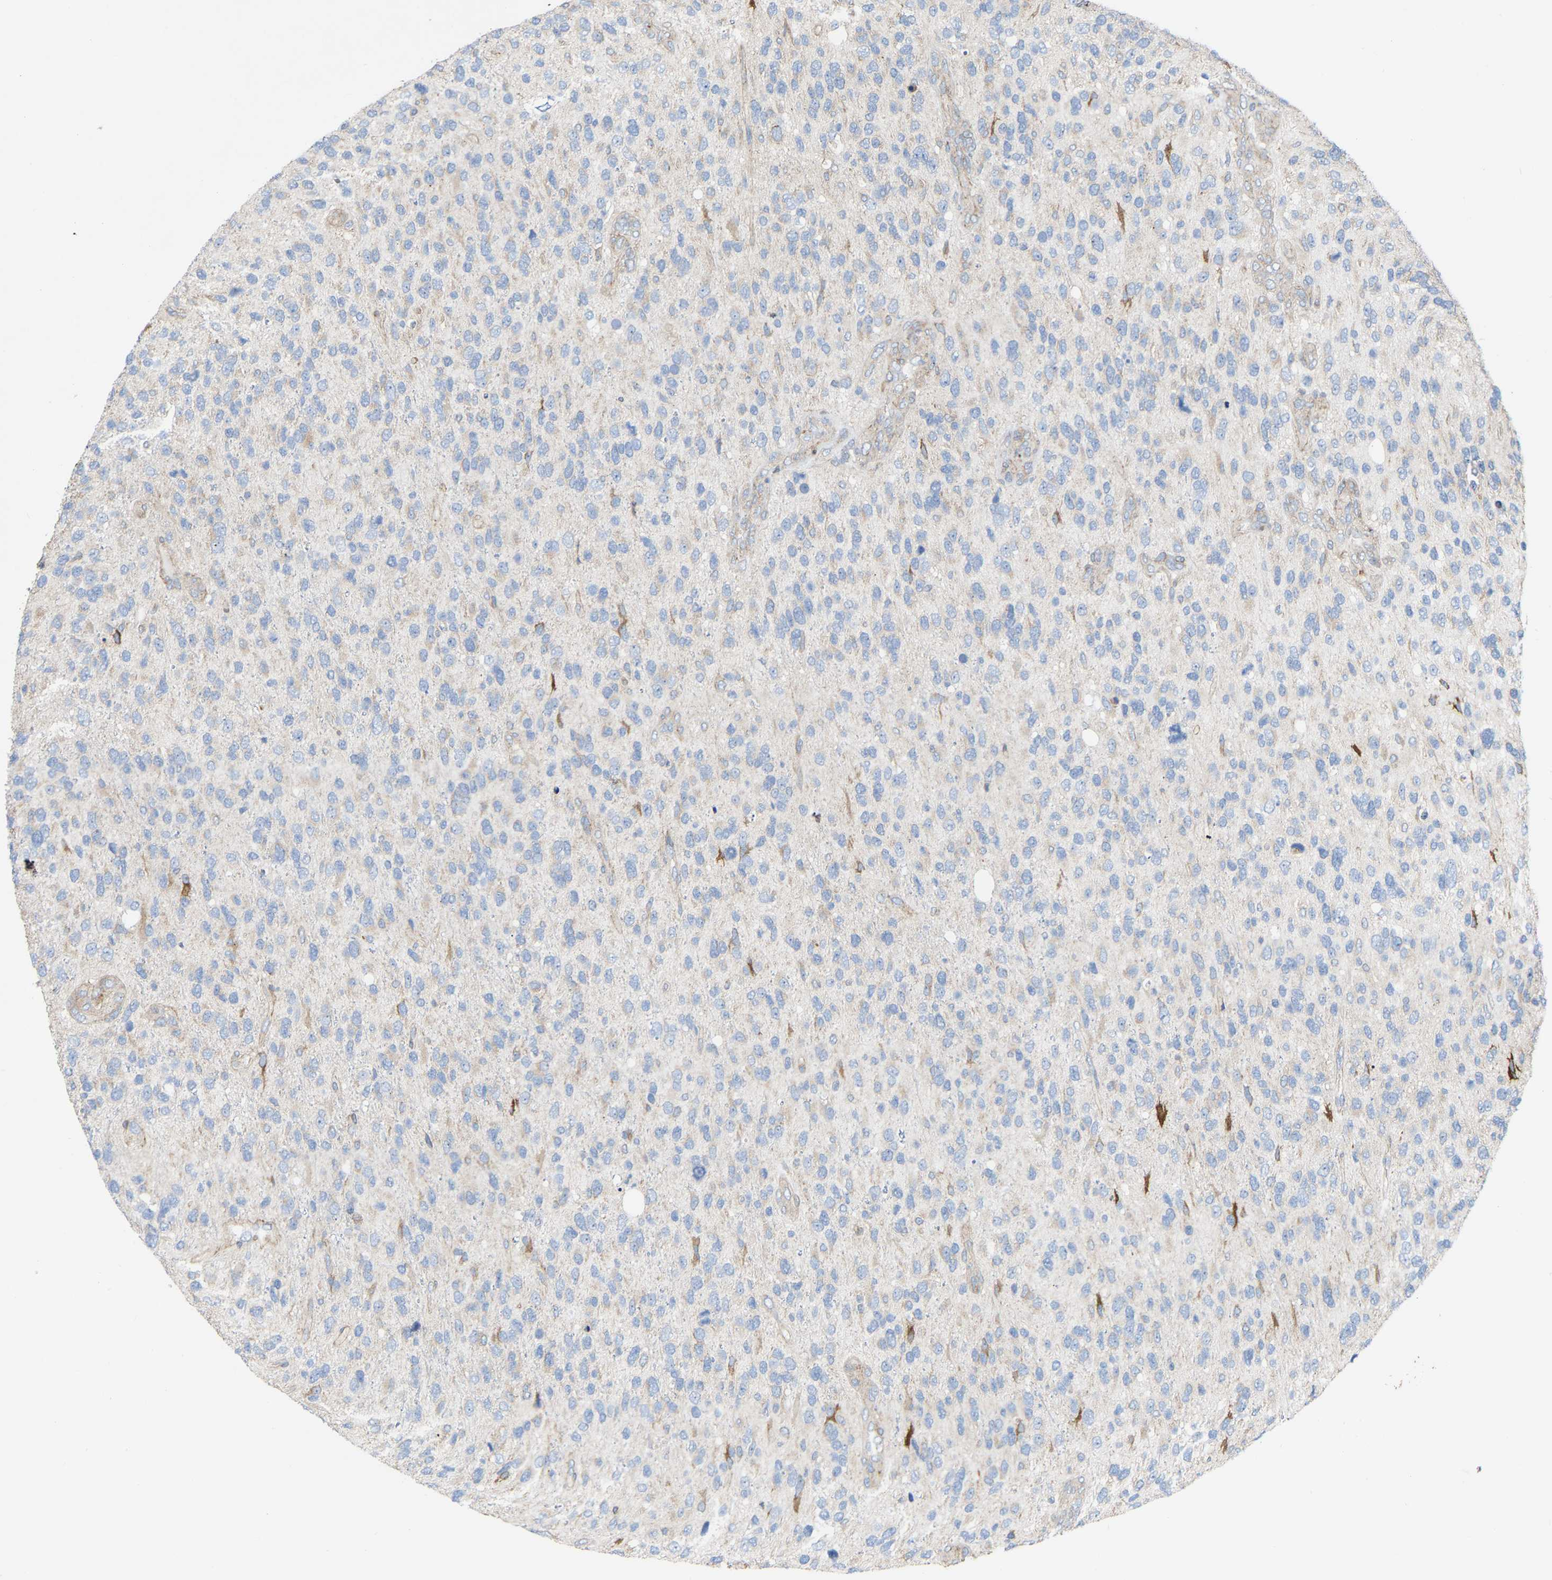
{"staining": {"intensity": "negative", "quantity": "none", "location": "none"}, "tissue": "glioma", "cell_type": "Tumor cells", "image_type": "cancer", "snomed": [{"axis": "morphology", "description": "Glioma, malignant, High grade"}, {"axis": "topography", "description": "Brain"}], "caption": "Immunohistochemistry of human malignant glioma (high-grade) shows no positivity in tumor cells. (Brightfield microscopy of DAB (3,3'-diaminobenzidine) immunohistochemistry (IHC) at high magnification).", "gene": "TOR1B", "patient": {"sex": "female", "age": 58}}